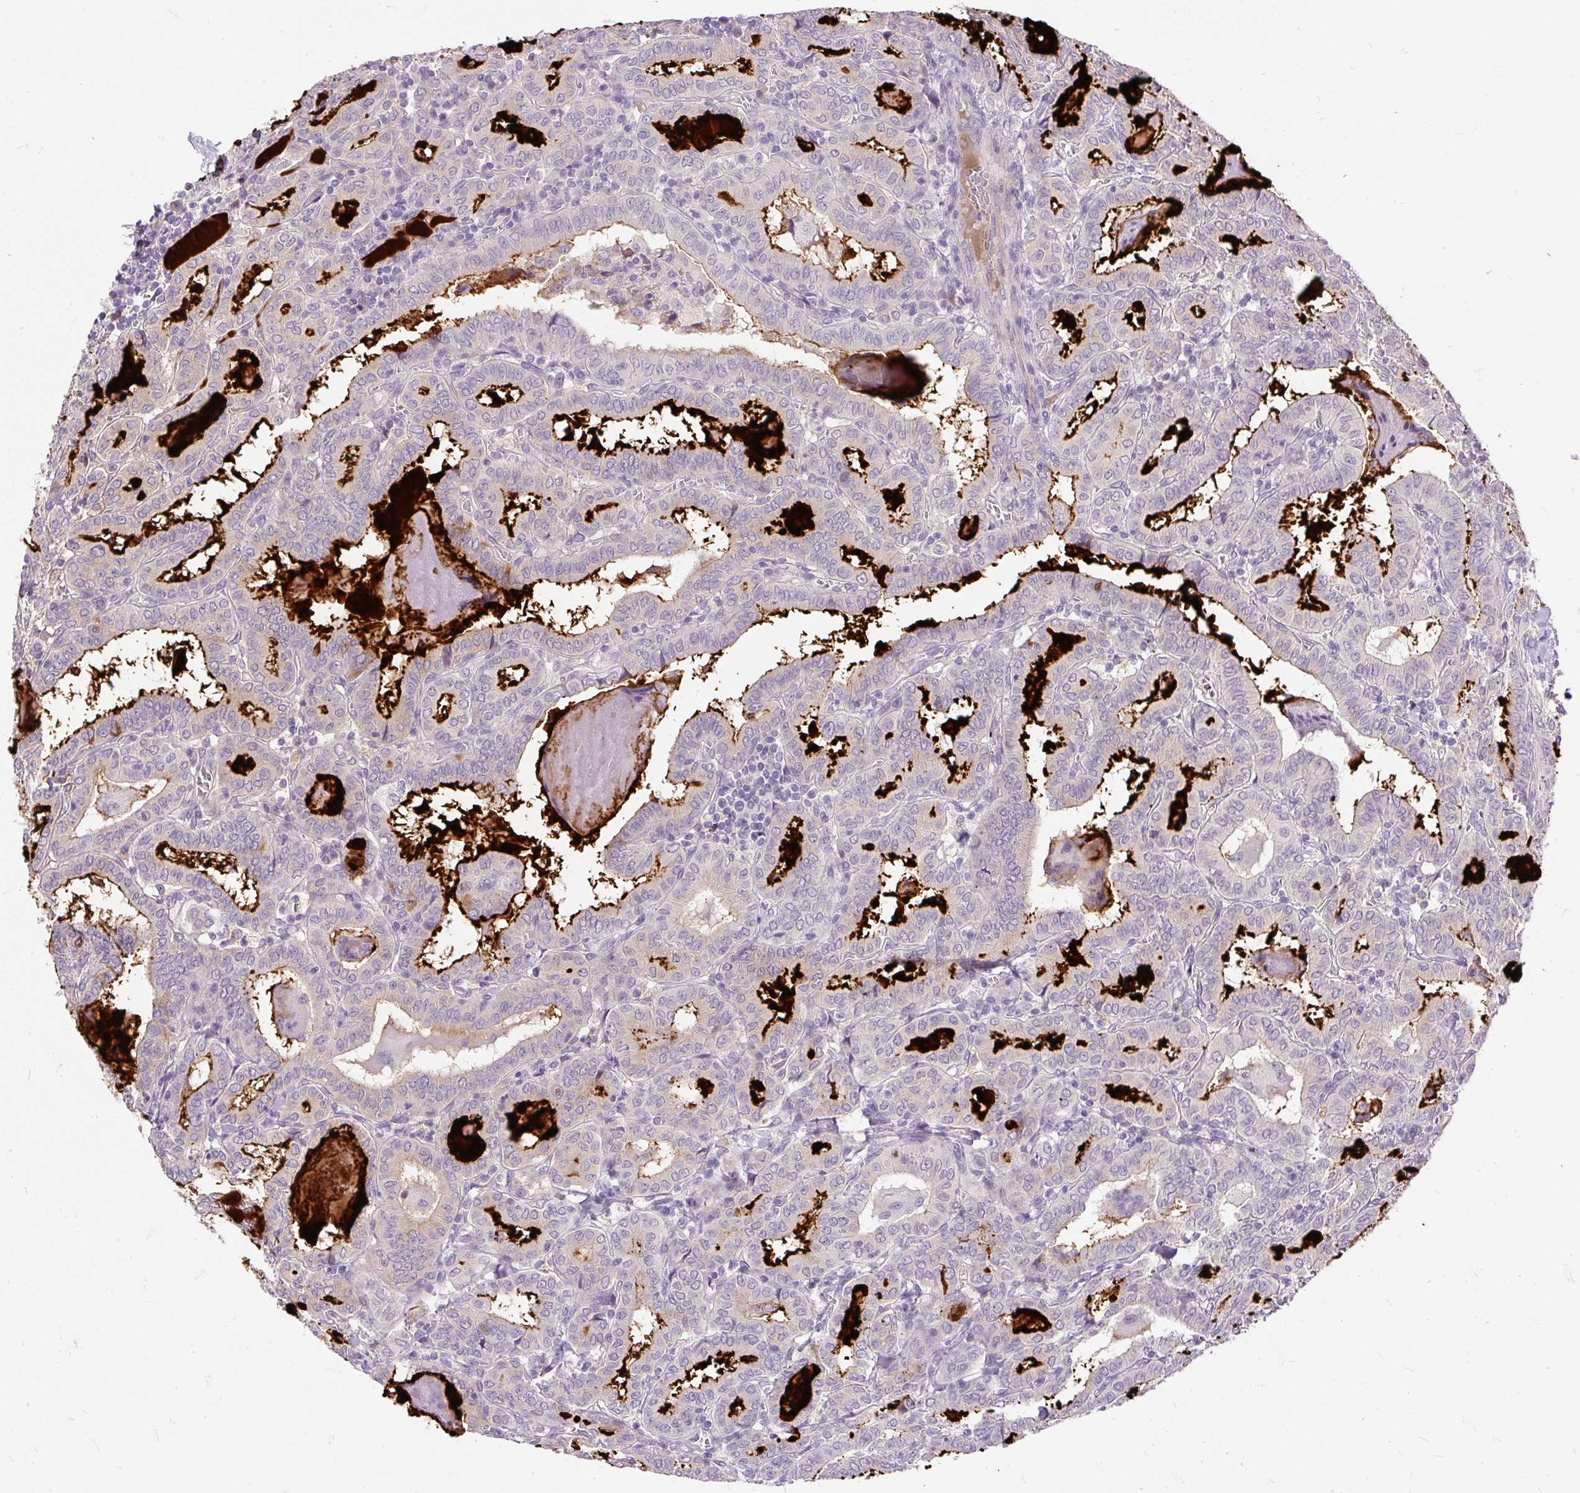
{"staining": {"intensity": "negative", "quantity": "none", "location": "none"}, "tissue": "thyroid cancer", "cell_type": "Tumor cells", "image_type": "cancer", "snomed": [{"axis": "morphology", "description": "Papillary adenocarcinoma, NOS"}, {"axis": "topography", "description": "Thyroid gland"}], "caption": "Tumor cells show no significant positivity in thyroid cancer. (DAB (3,3'-diaminobenzidine) immunohistochemistry with hematoxylin counter stain).", "gene": "KRTAP20-3", "patient": {"sex": "female", "age": 72}}